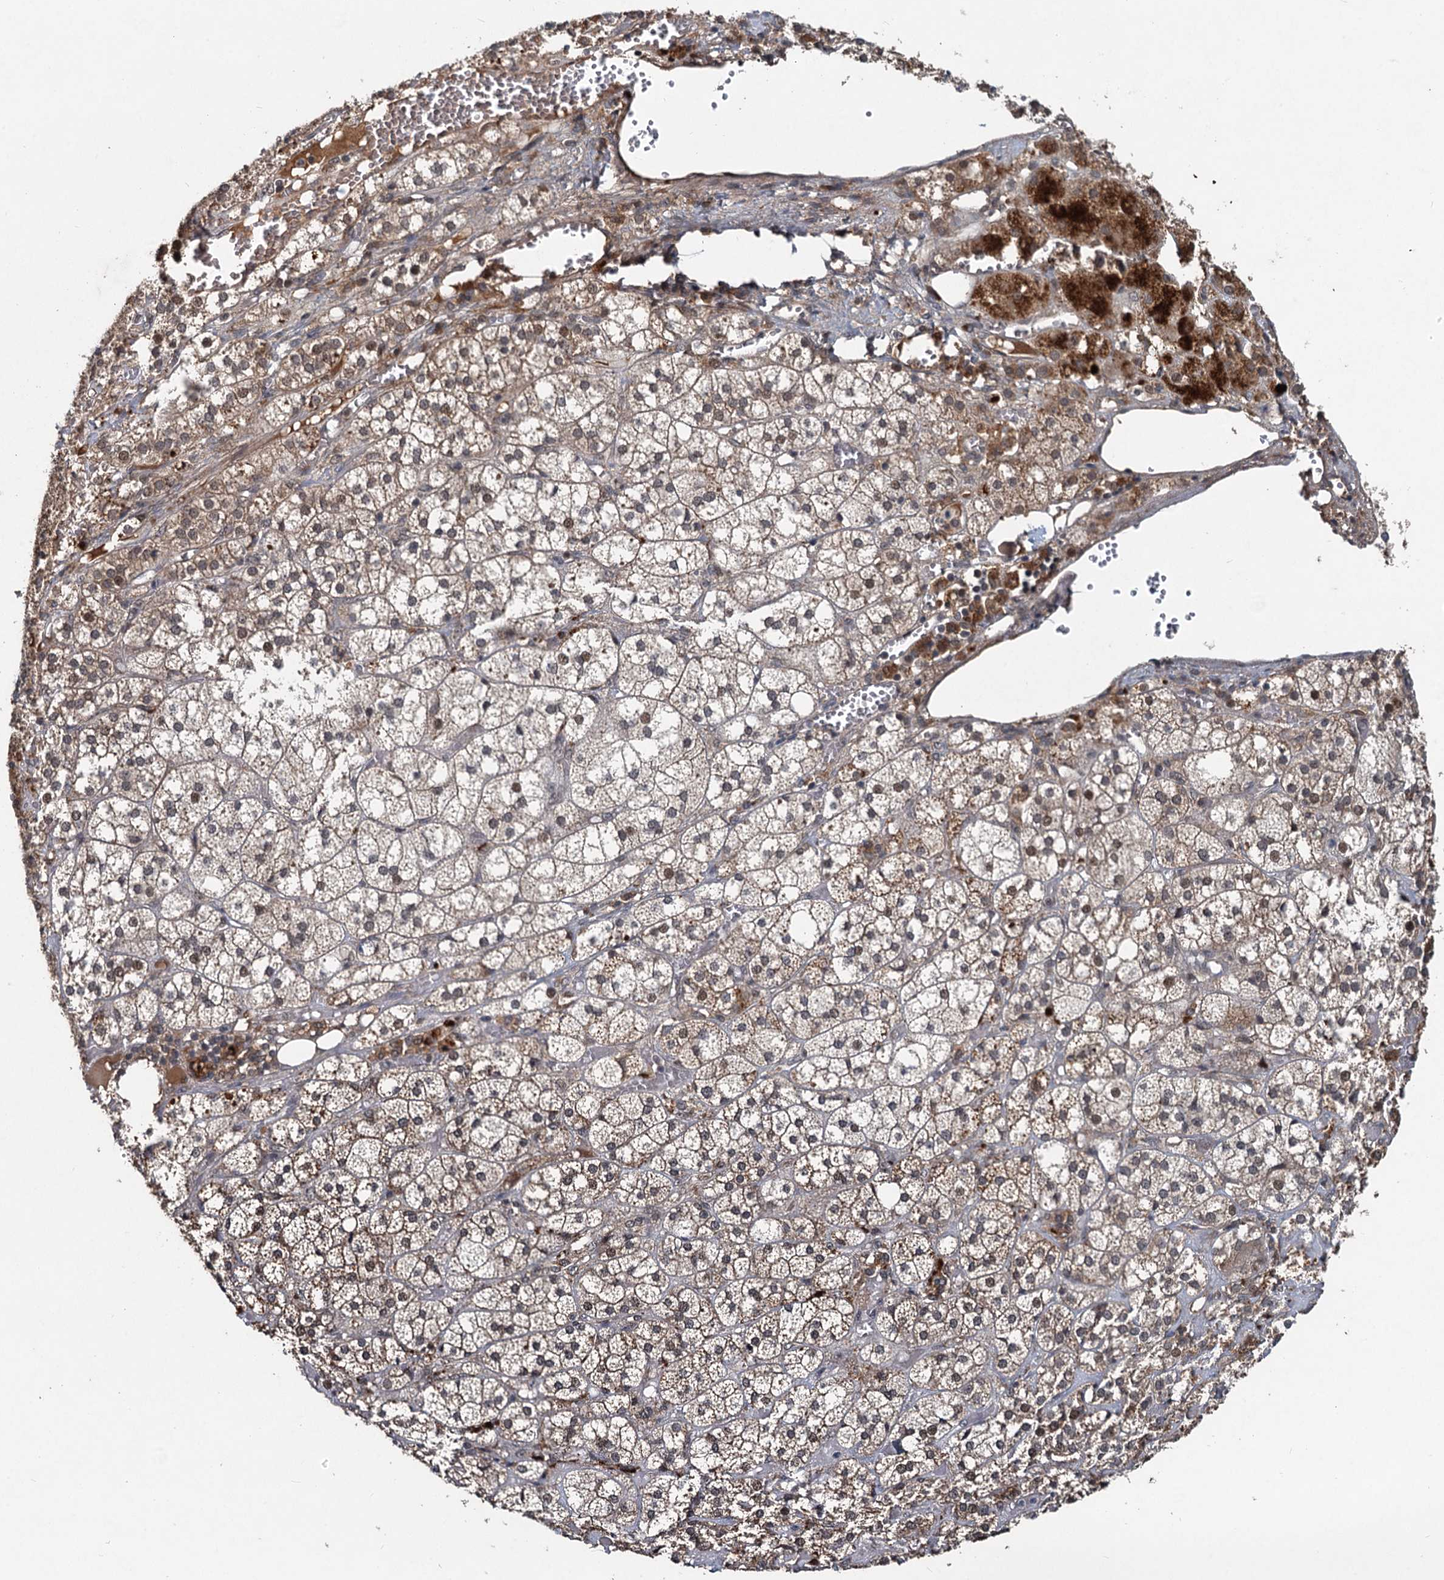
{"staining": {"intensity": "moderate", "quantity": ">75%", "location": "cytoplasmic/membranous,nuclear"}, "tissue": "adrenal gland", "cell_type": "Glandular cells", "image_type": "normal", "snomed": [{"axis": "morphology", "description": "Normal tissue, NOS"}, {"axis": "topography", "description": "Adrenal gland"}], "caption": "This image displays IHC staining of normal human adrenal gland, with medium moderate cytoplasmic/membranous,nuclear staining in about >75% of glandular cells.", "gene": "RITA1", "patient": {"sex": "female", "age": 61}}